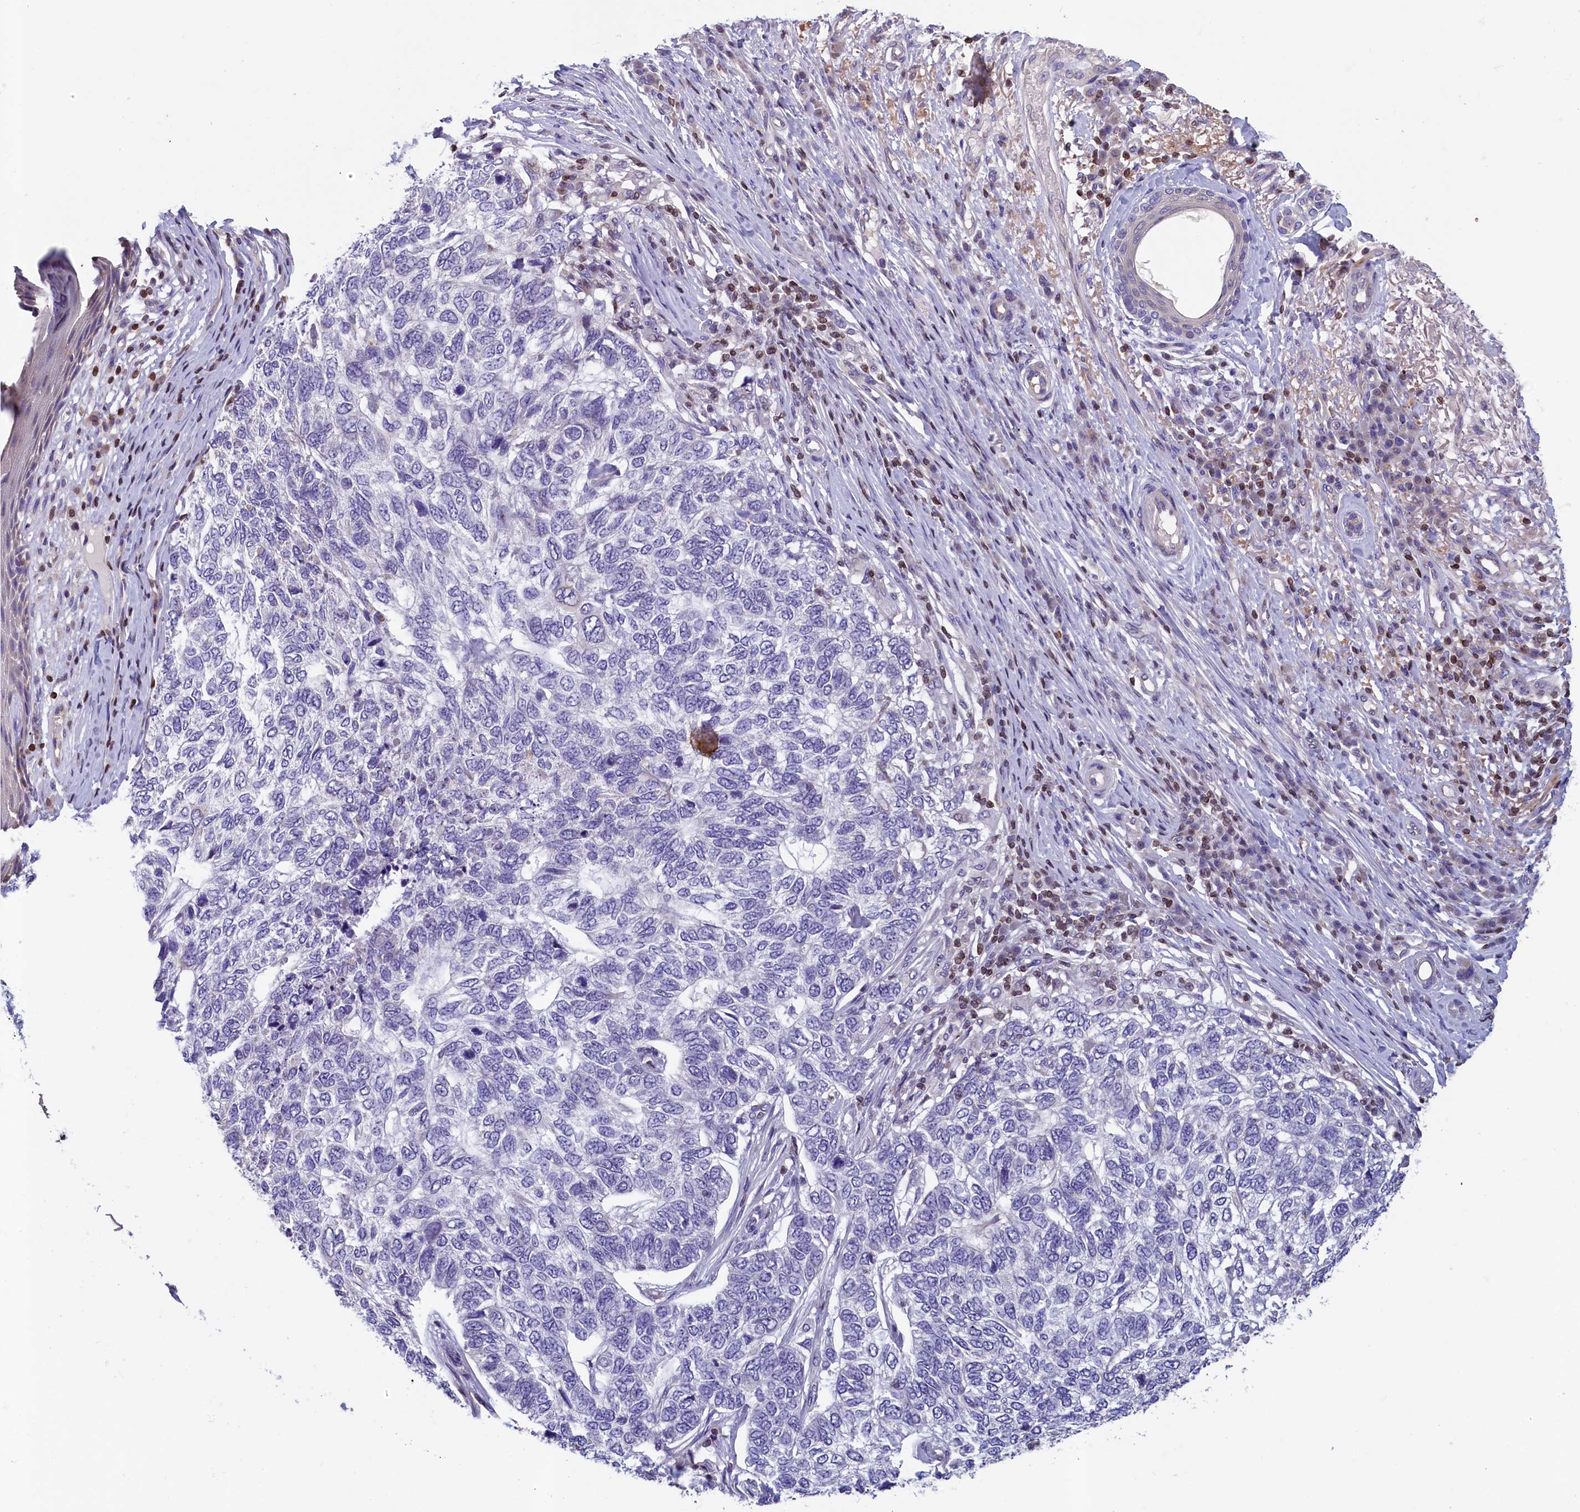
{"staining": {"intensity": "negative", "quantity": "none", "location": "none"}, "tissue": "skin cancer", "cell_type": "Tumor cells", "image_type": "cancer", "snomed": [{"axis": "morphology", "description": "Basal cell carcinoma"}, {"axis": "topography", "description": "Skin"}], "caption": "The immunohistochemistry photomicrograph has no significant staining in tumor cells of skin basal cell carcinoma tissue.", "gene": "TRAF3IP3", "patient": {"sex": "female", "age": 65}}